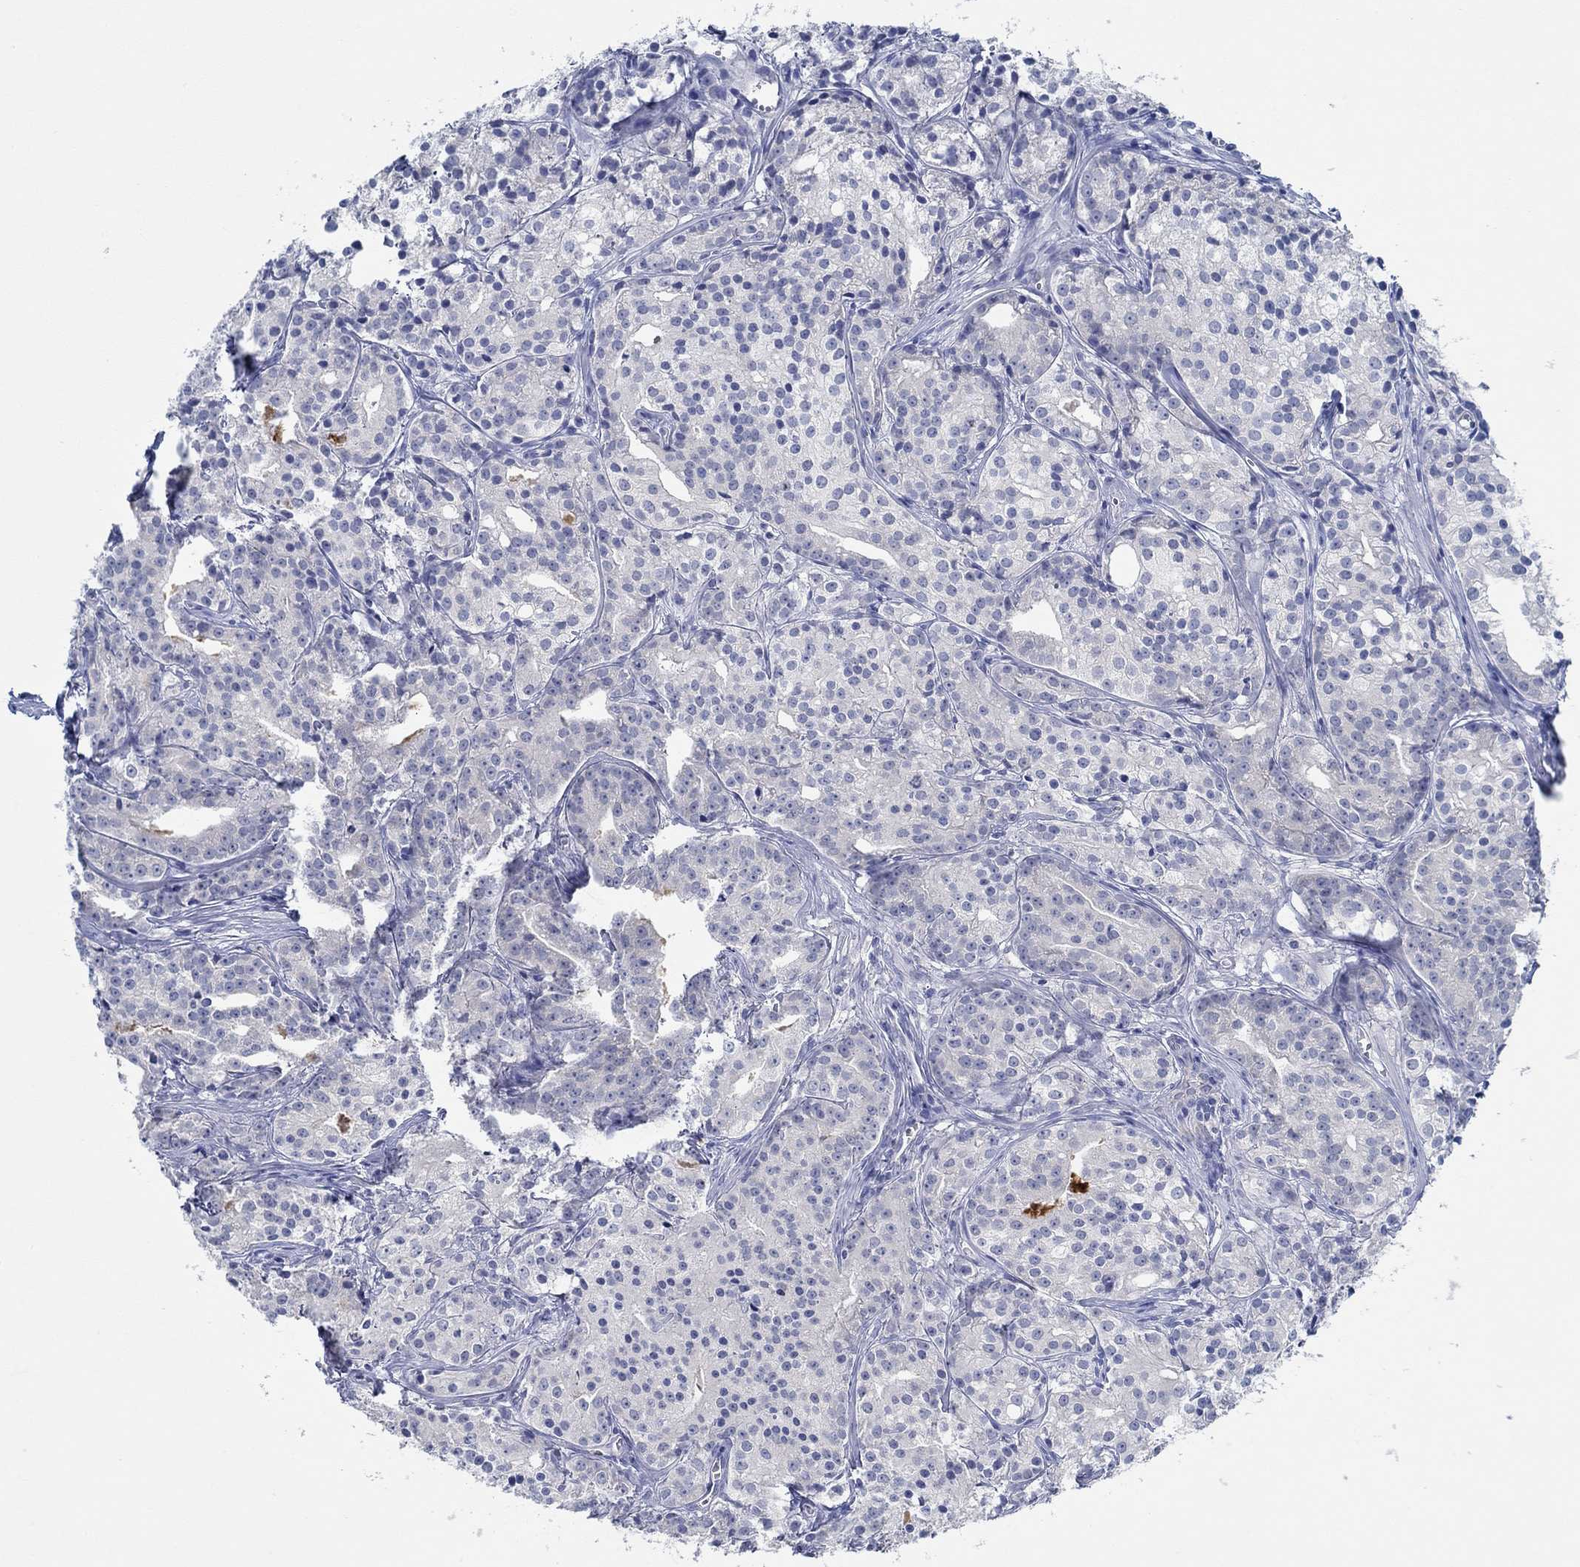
{"staining": {"intensity": "negative", "quantity": "none", "location": "none"}, "tissue": "prostate cancer", "cell_type": "Tumor cells", "image_type": "cancer", "snomed": [{"axis": "morphology", "description": "Adenocarcinoma, Medium grade"}, {"axis": "topography", "description": "Prostate"}], "caption": "Prostate cancer (adenocarcinoma (medium-grade)) was stained to show a protein in brown. There is no significant expression in tumor cells. The staining was performed using DAB (3,3'-diaminobenzidine) to visualize the protein expression in brown, while the nuclei were stained in blue with hematoxylin (Magnification: 20x).", "gene": "ZNF671", "patient": {"sex": "male", "age": 74}}